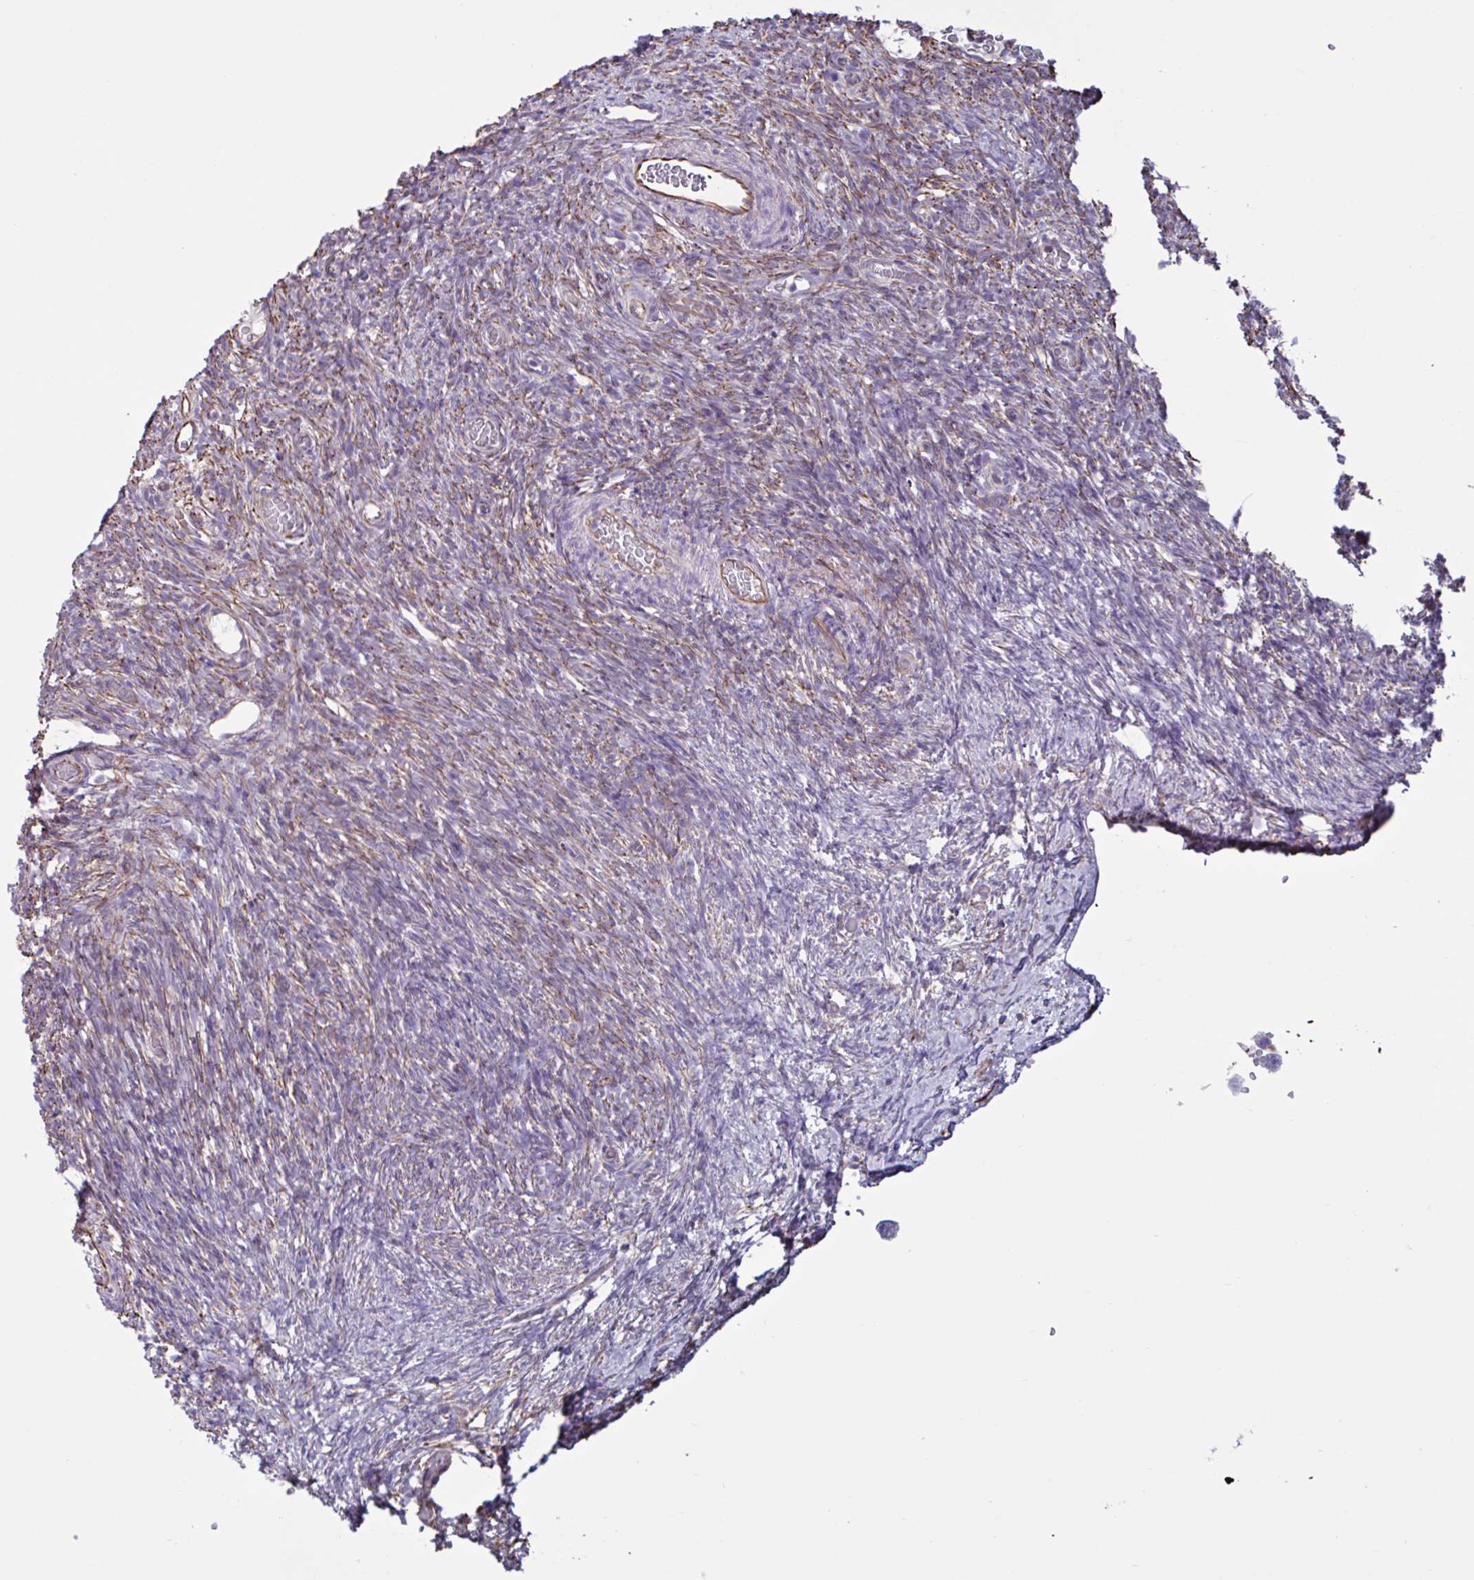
{"staining": {"intensity": "moderate", "quantity": "25%-75%", "location": "cytoplasmic/membranous"}, "tissue": "ovary", "cell_type": "Ovarian stroma cells", "image_type": "normal", "snomed": [{"axis": "morphology", "description": "Normal tissue, NOS"}, {"axis": "topography", "description": "Ovary"}], "caption": "Approximately 25%-75% of ovarian stroma cells in unremarkable human ovary show moderate cytoplasmic/membranous protein staining as visualized by brown immunohistochemical staining.", "gene": "TMEM86B", "patient": {"sex": "female", "age": 39}}